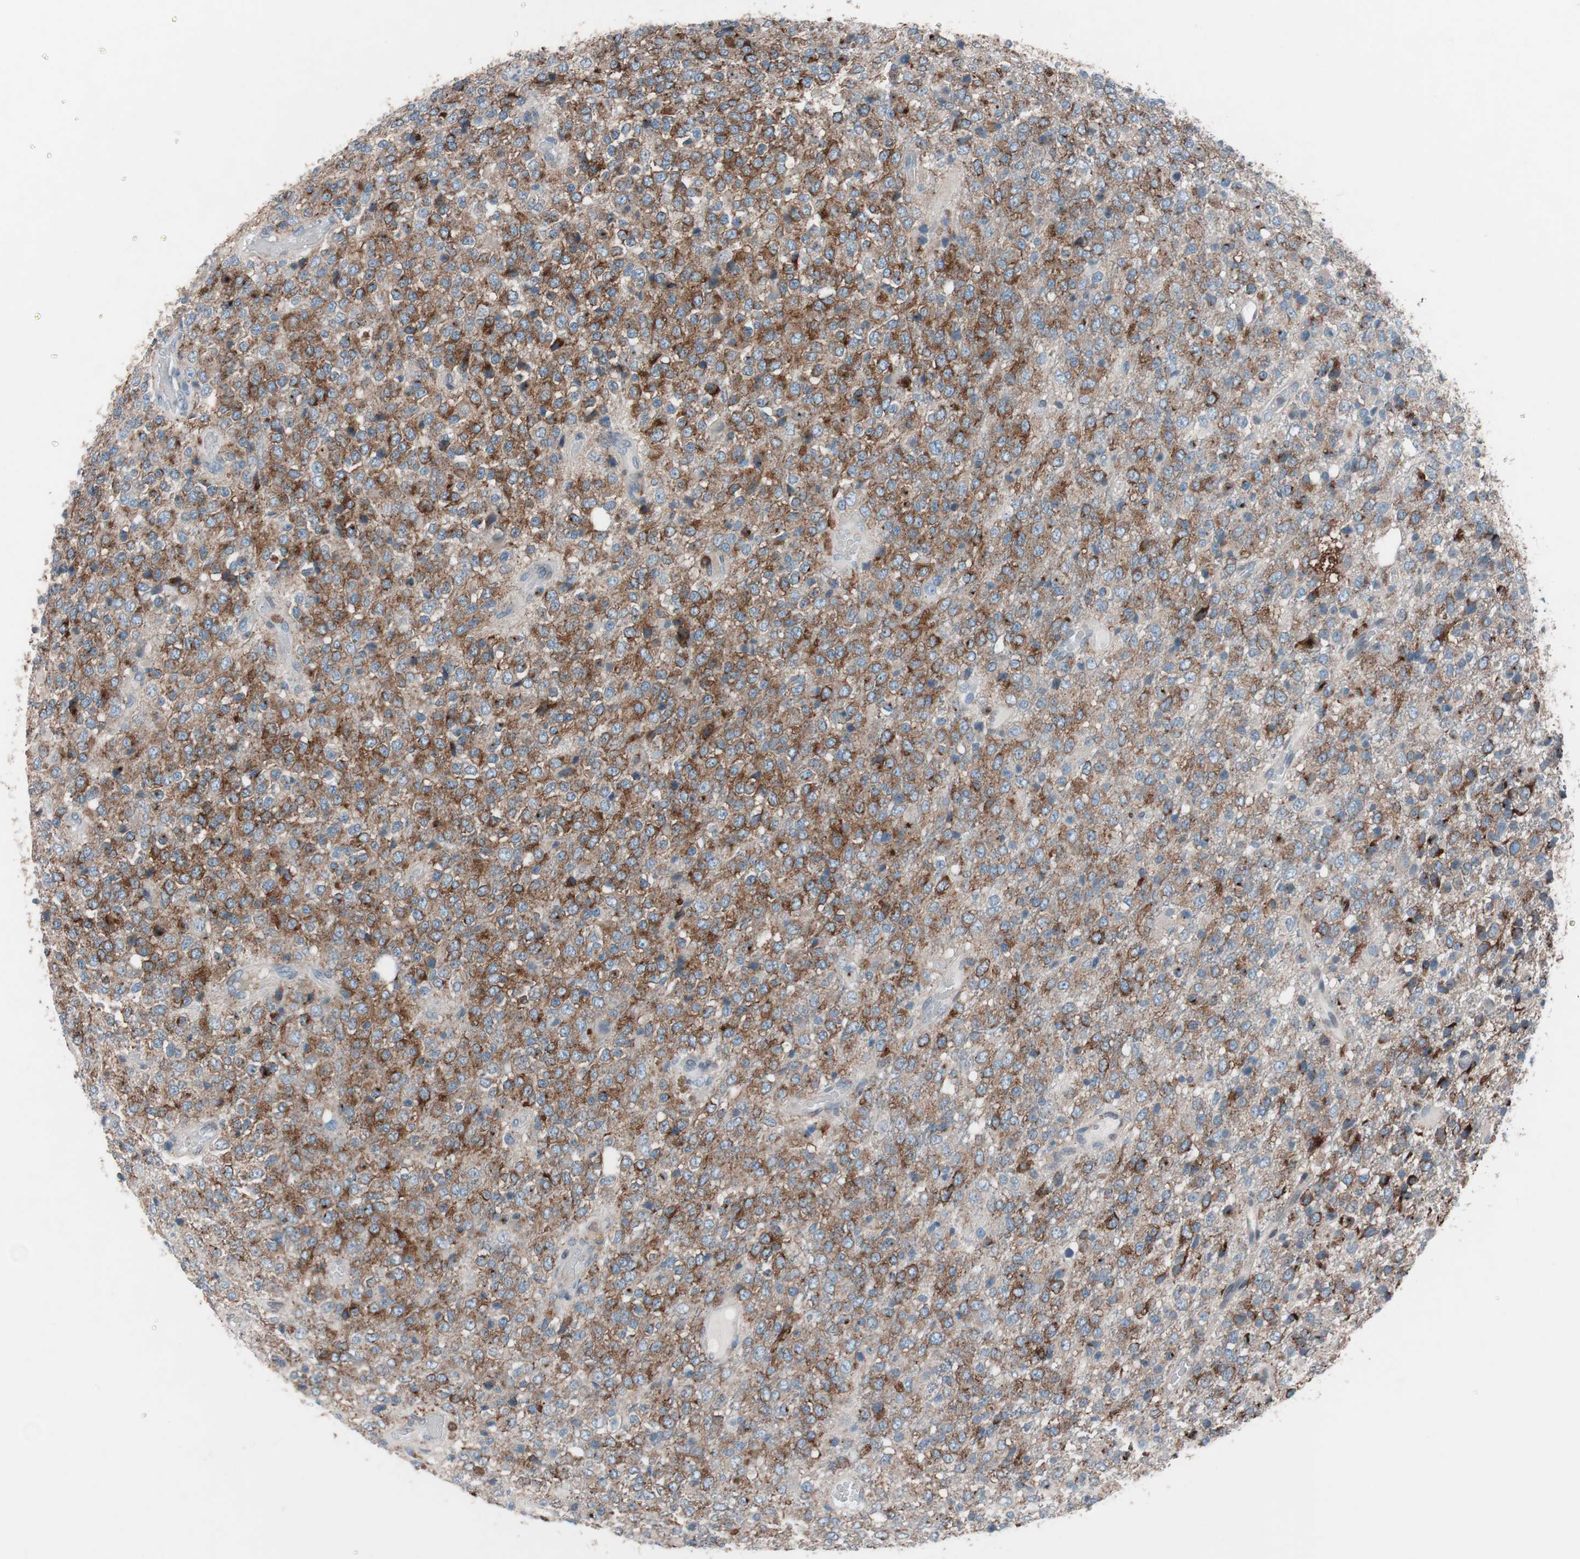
{"staining": {"intensity": "strong", "quantity": "25%-75%", "location": "cytoplasmic/membranous"}, "tissue": "glioma", "cell_type": "Tumor cells", "image_type": "cancer", "snomed": [{"axis": "morphology", "description": "Glioma, malignant, High grade"}, {"axis": "topography", "description": "pancreas cauda"}], "caption": "About 25%-75% of tumor cells in malignant glioma (high-grade) reveal strong cytoplasmic/membranous protein positivity as visualized by brown immunohistochemical staining.", "gene": "GRB7", "patient": {"sex": "male", "age": 60}}